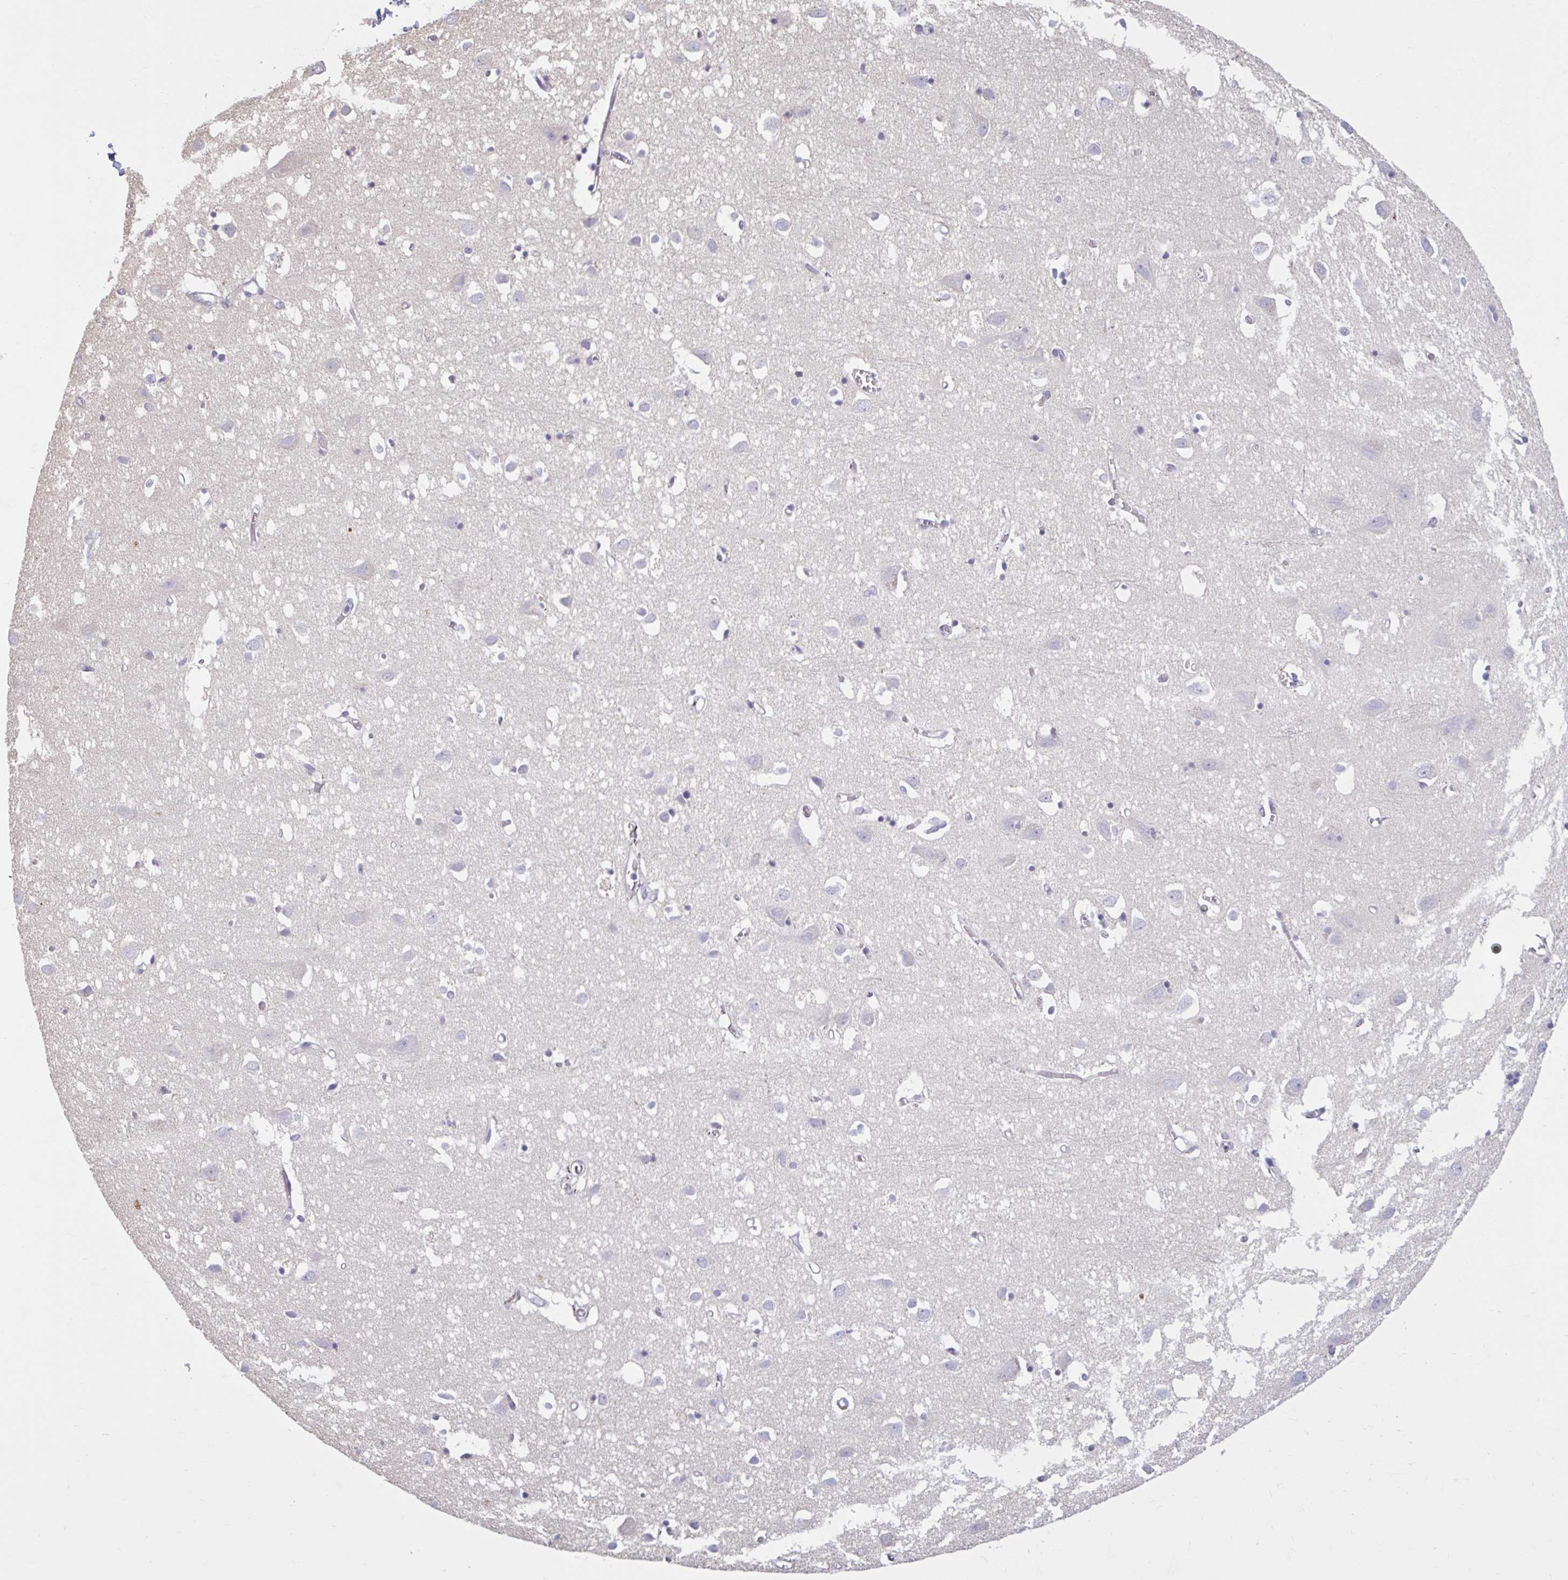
{"staining": {"intensity": "negative", "quantity": "none", "location": "none"}, "tissue": "cerebral cortex", "cell_type": "Endothelial cells", "image_type": "normal", "snomed": [{"axis": "morphology", "description": "Normal tissue, NOS"}, {"axis": "topography", "description": "Cerebral cortex"}], "caption": "High power microscopy image of an immunohistochemistry (IHC) photomicrograph of normal cerebral cortex, revealing no significant positivity in endothelial cells.", "gene": "CDH19", "patient": {"sex": "male", "age": 70}}